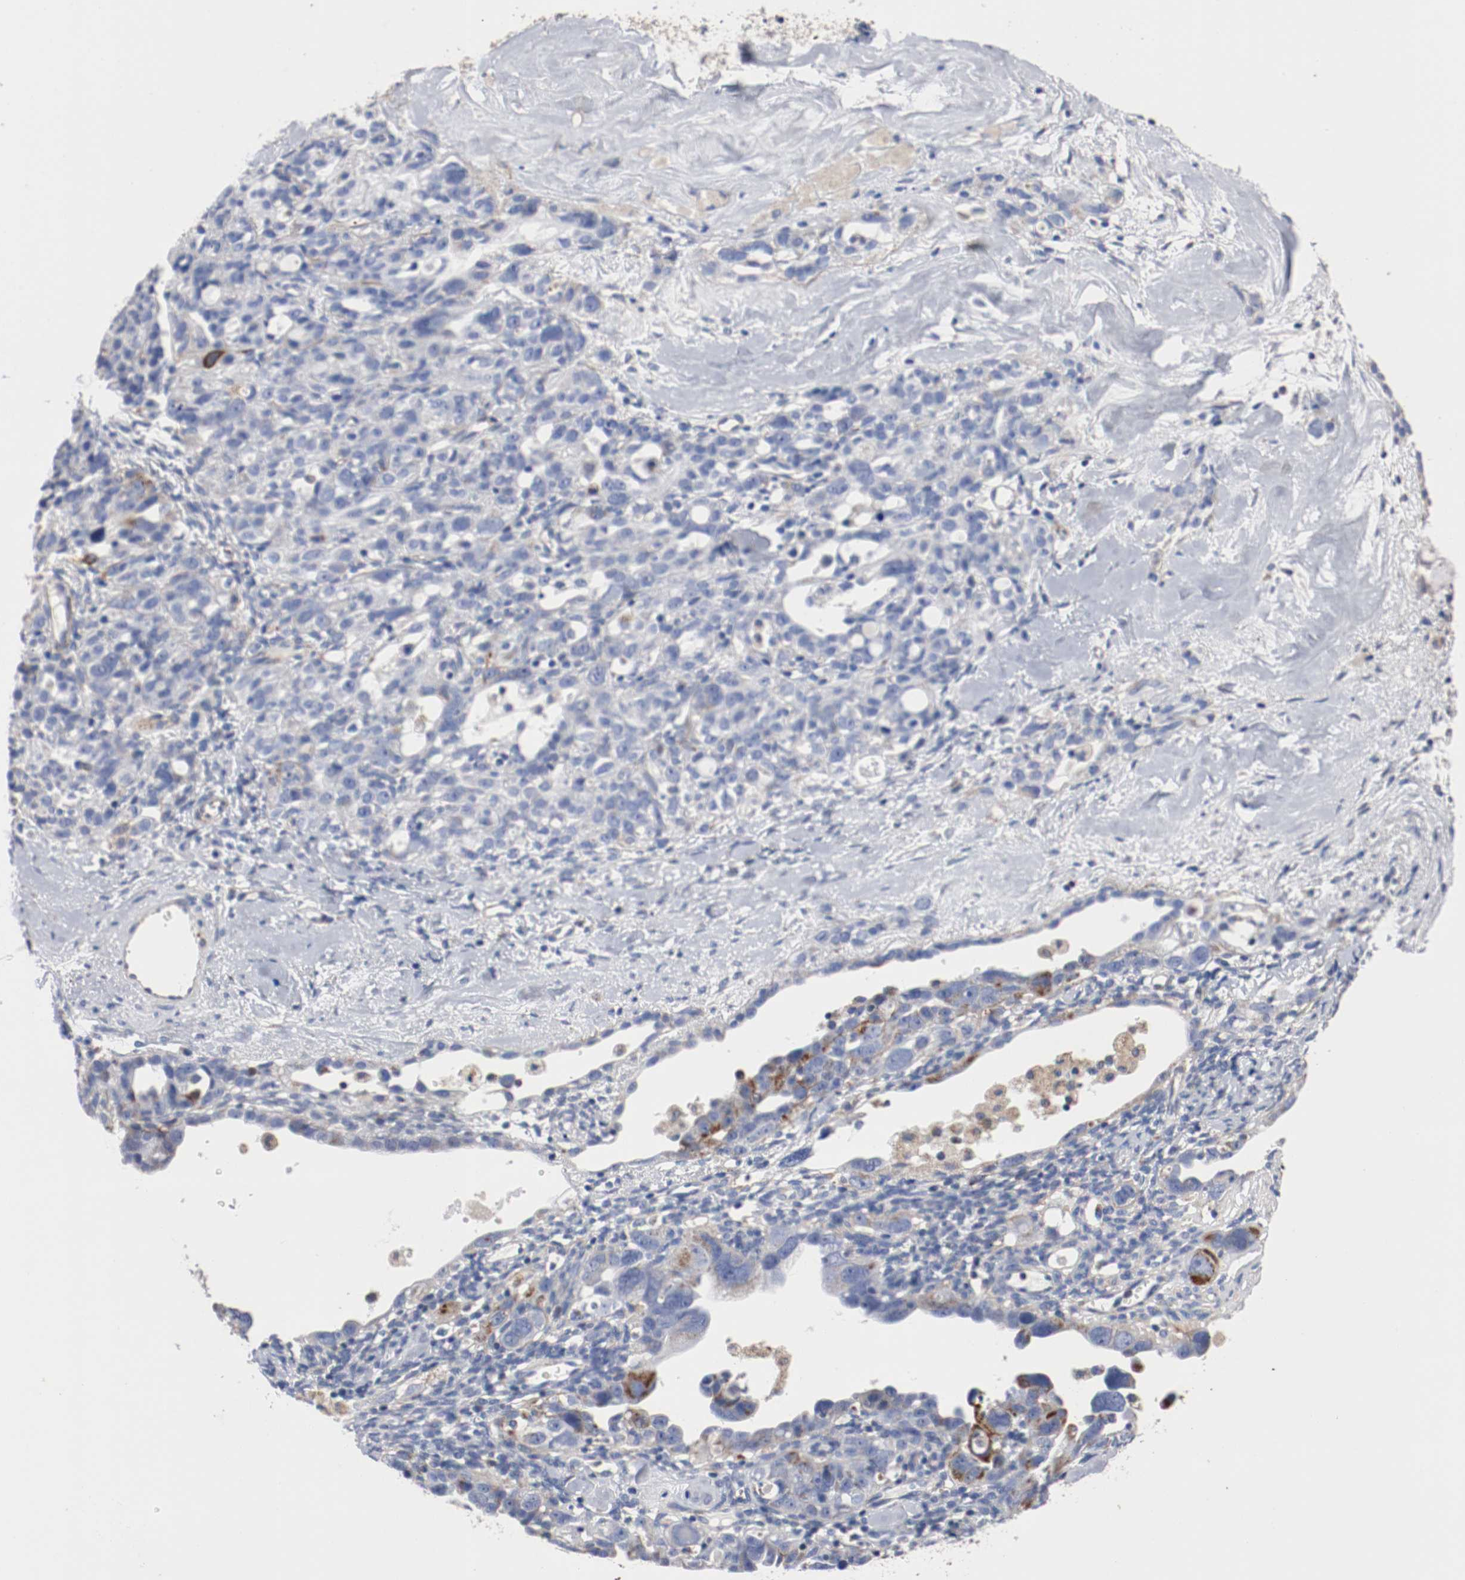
{"staining": {"intensity": "weak", "quantity": "25%-75%", "location": "cytoplasmic/membranous"}, "tissue": "ovarian cancer", "cell_type": "Tumor cells", "image_type": "cancer", "snomed": [{"axis": "morphology", "description": "Cystadenocarcinoma, serous, NOS"}, {"axis": "topography", "description": "Ovary"}], "caption": "Ovarian cancer (serous cystadenocarcinoma) stained for a protein (brown) exhibits weak cytoplasmic/membranous positive positivity in approximately 25%-75% of tumor cells.", "gene": "TUBD1", "patient": {"sex": "female", "age": 66}}